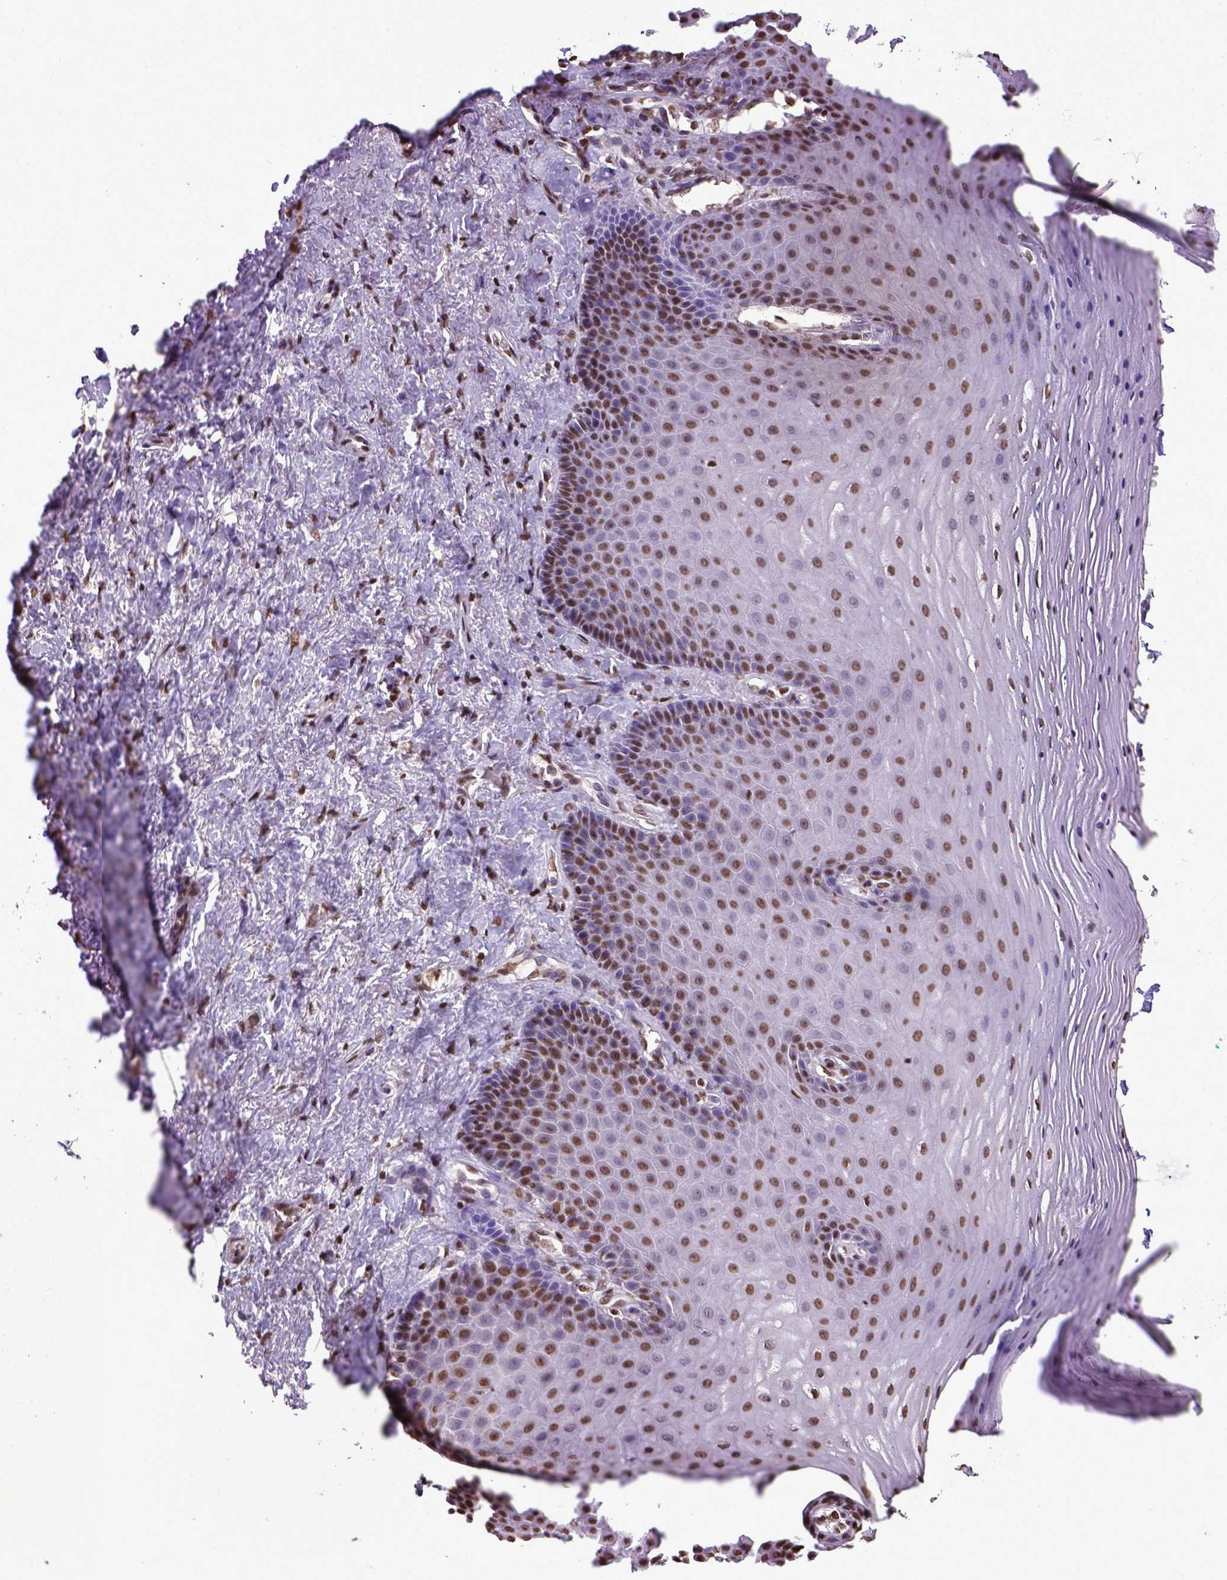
{"staining": {"intensity": "moderate", "quantity": ">75%", "location": "nuclear"}, "tissue": "vagina", "cell_type": "Squamous epithelial cells", "image_type": "normal", "snomed": [{"axis": "morphology", "description": "Normal tissue, NOS"}, {"axis": "topography", "description": "Vagina"}], "caption": "Vagina was stained to show a protein in brown. There is medium levels of moderate nuclear positivity in about >75% of squamous epithelial cells.", "gene": "ZNF75D", "patient": {"sex": "female", "age": 83}}